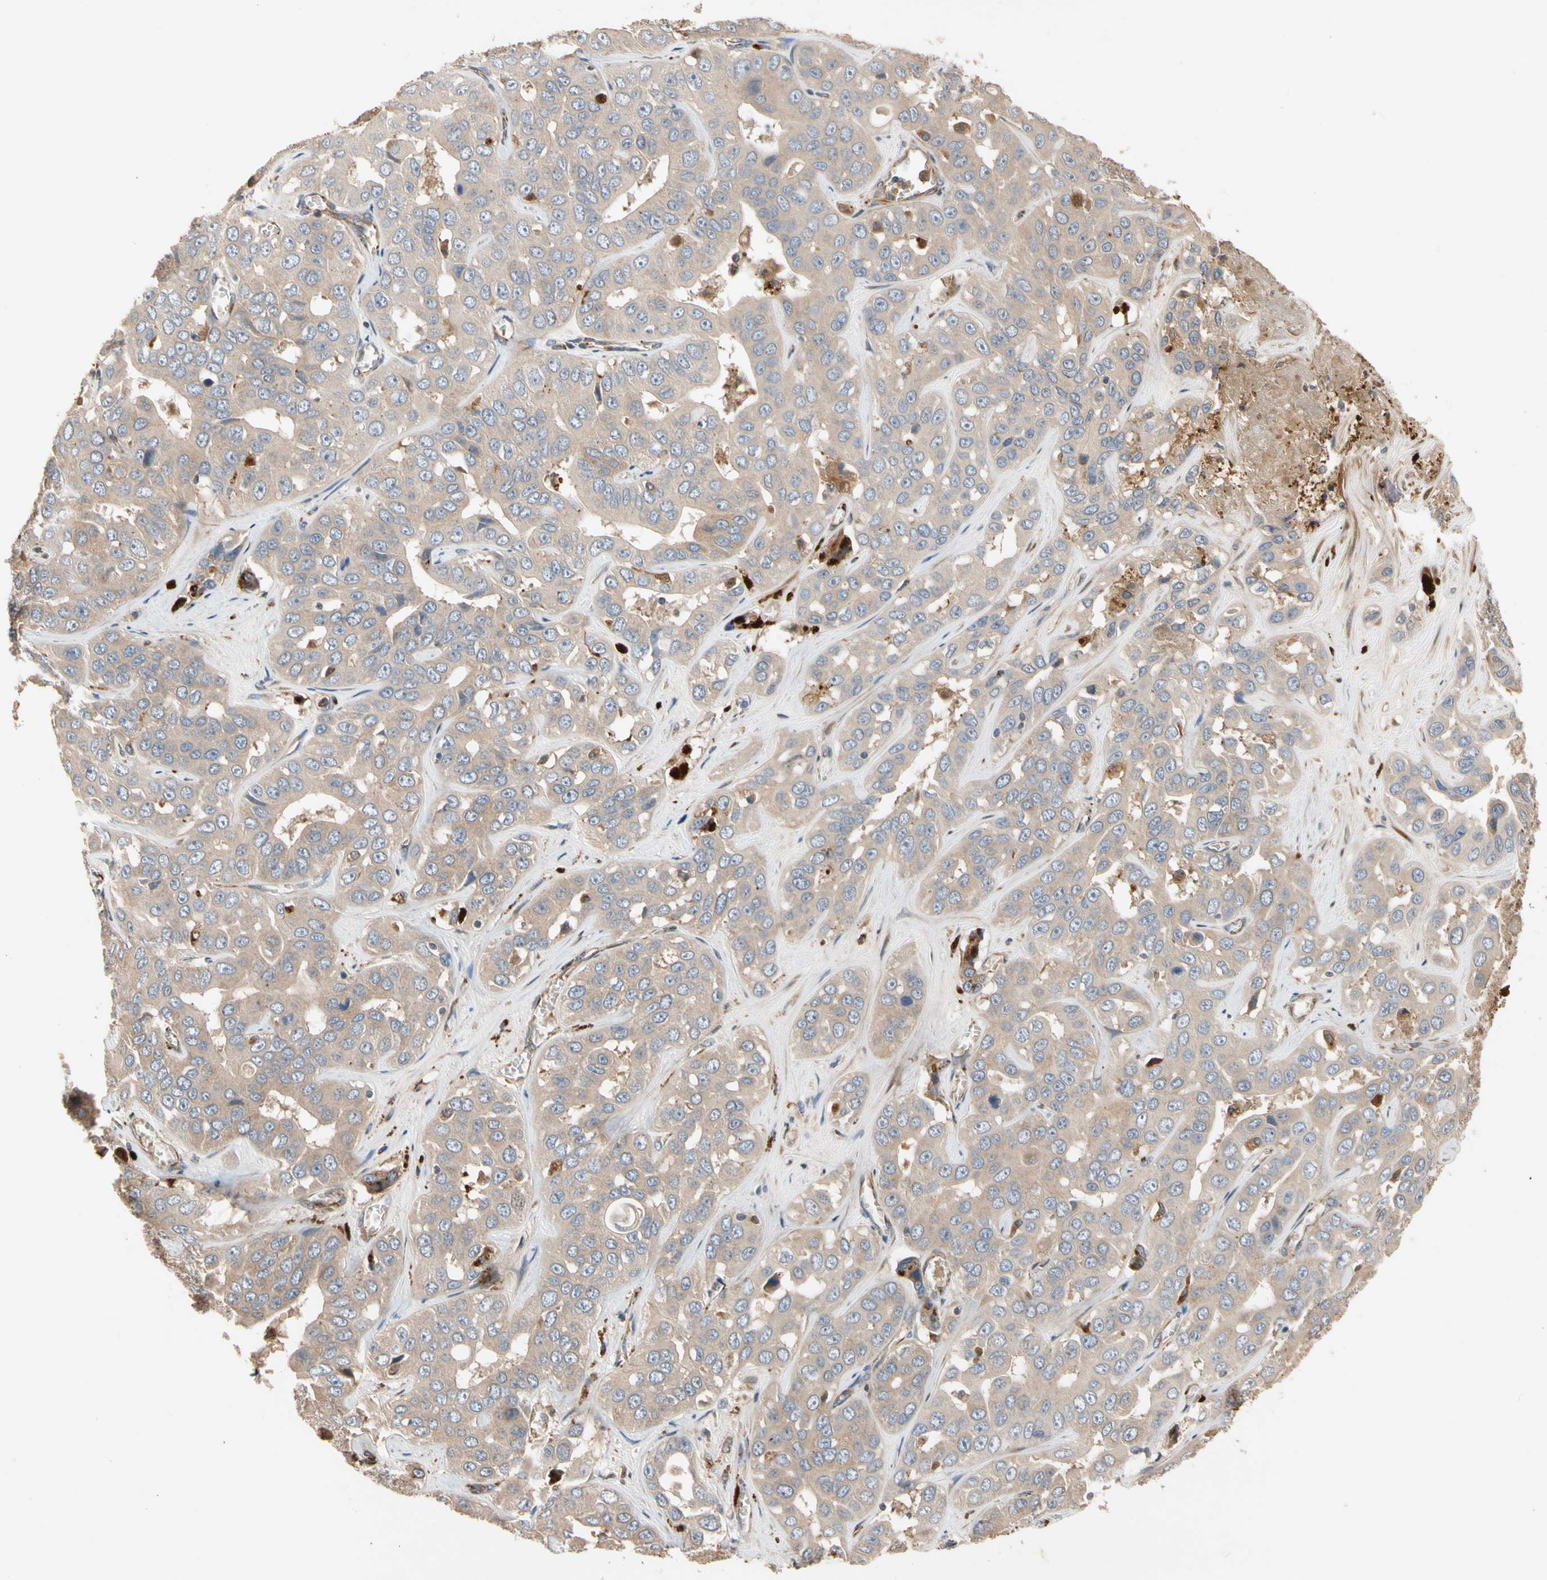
{"staining": {"intensity": "weak", "quantity": ">75%", "location": "cytoplasmic/membranous"}, "tissue": "liver cancer", "cell_type": "Tumor cells", "image_type": "cancer", "snomed": [{"axis": "morphology", "description": "Cholangiocarcinoma"}, {"axis": "topography", "description": "Liver"}], "caption": "IHC histopathology image of neoplastic tissue: liver cancer (cholangiocarcinoma) stained using immunohistochemistry (IHC) shows low levels of weak protein expression localized specifically in the cytoplasmic/membranous of tumor cells, appearing as a cytoplasmic/membranous brown color.", "gene": "FGD6", "patient": {"sex": "female", "age": 52}}